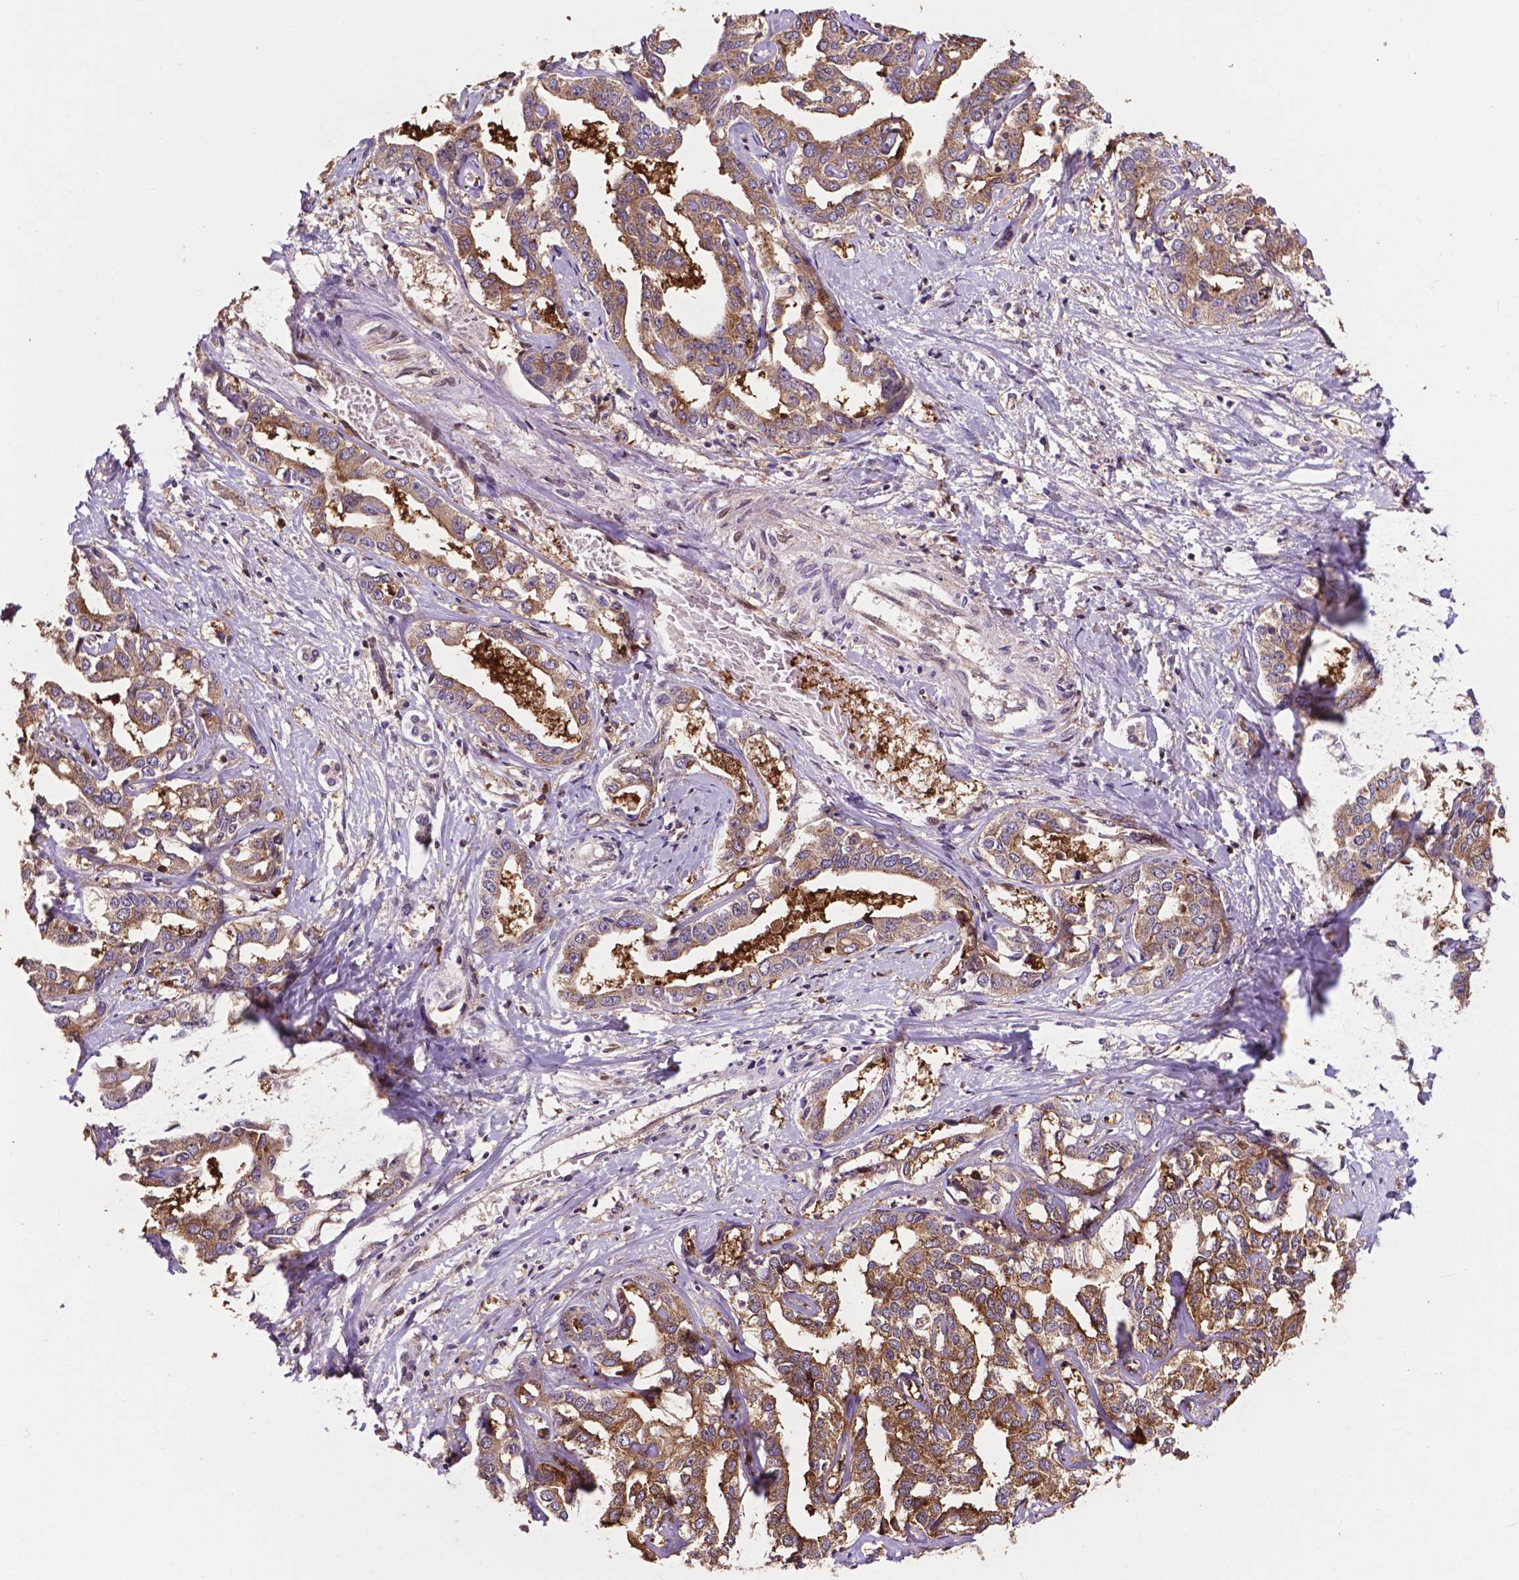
{"staining": {"intensity": "moderate", "quantity": ">75%", "location": "cytoplasmic/membranous"}, "tissue": "liver cancer", "cell_type": "Tumor cells", "image_type": "cancer", "snomed": [{"axis": "morphology", "description": "Cholangiocarcinoma"}, {"axis": "topography", "description": "Liver"}], "caption": "IHC histopathology image of neoplastic tissue: human liver cancer stained using immunohistochemistry (IHC) demonstrates medium levels of moderate protein expression localized specifically in the cytoplasmic/membranous of tumor cells, appearing as a cytoplasmic/membranous brown color.", "gene": "SMAD3", "patient": {"sex": "male", "age": 59}}